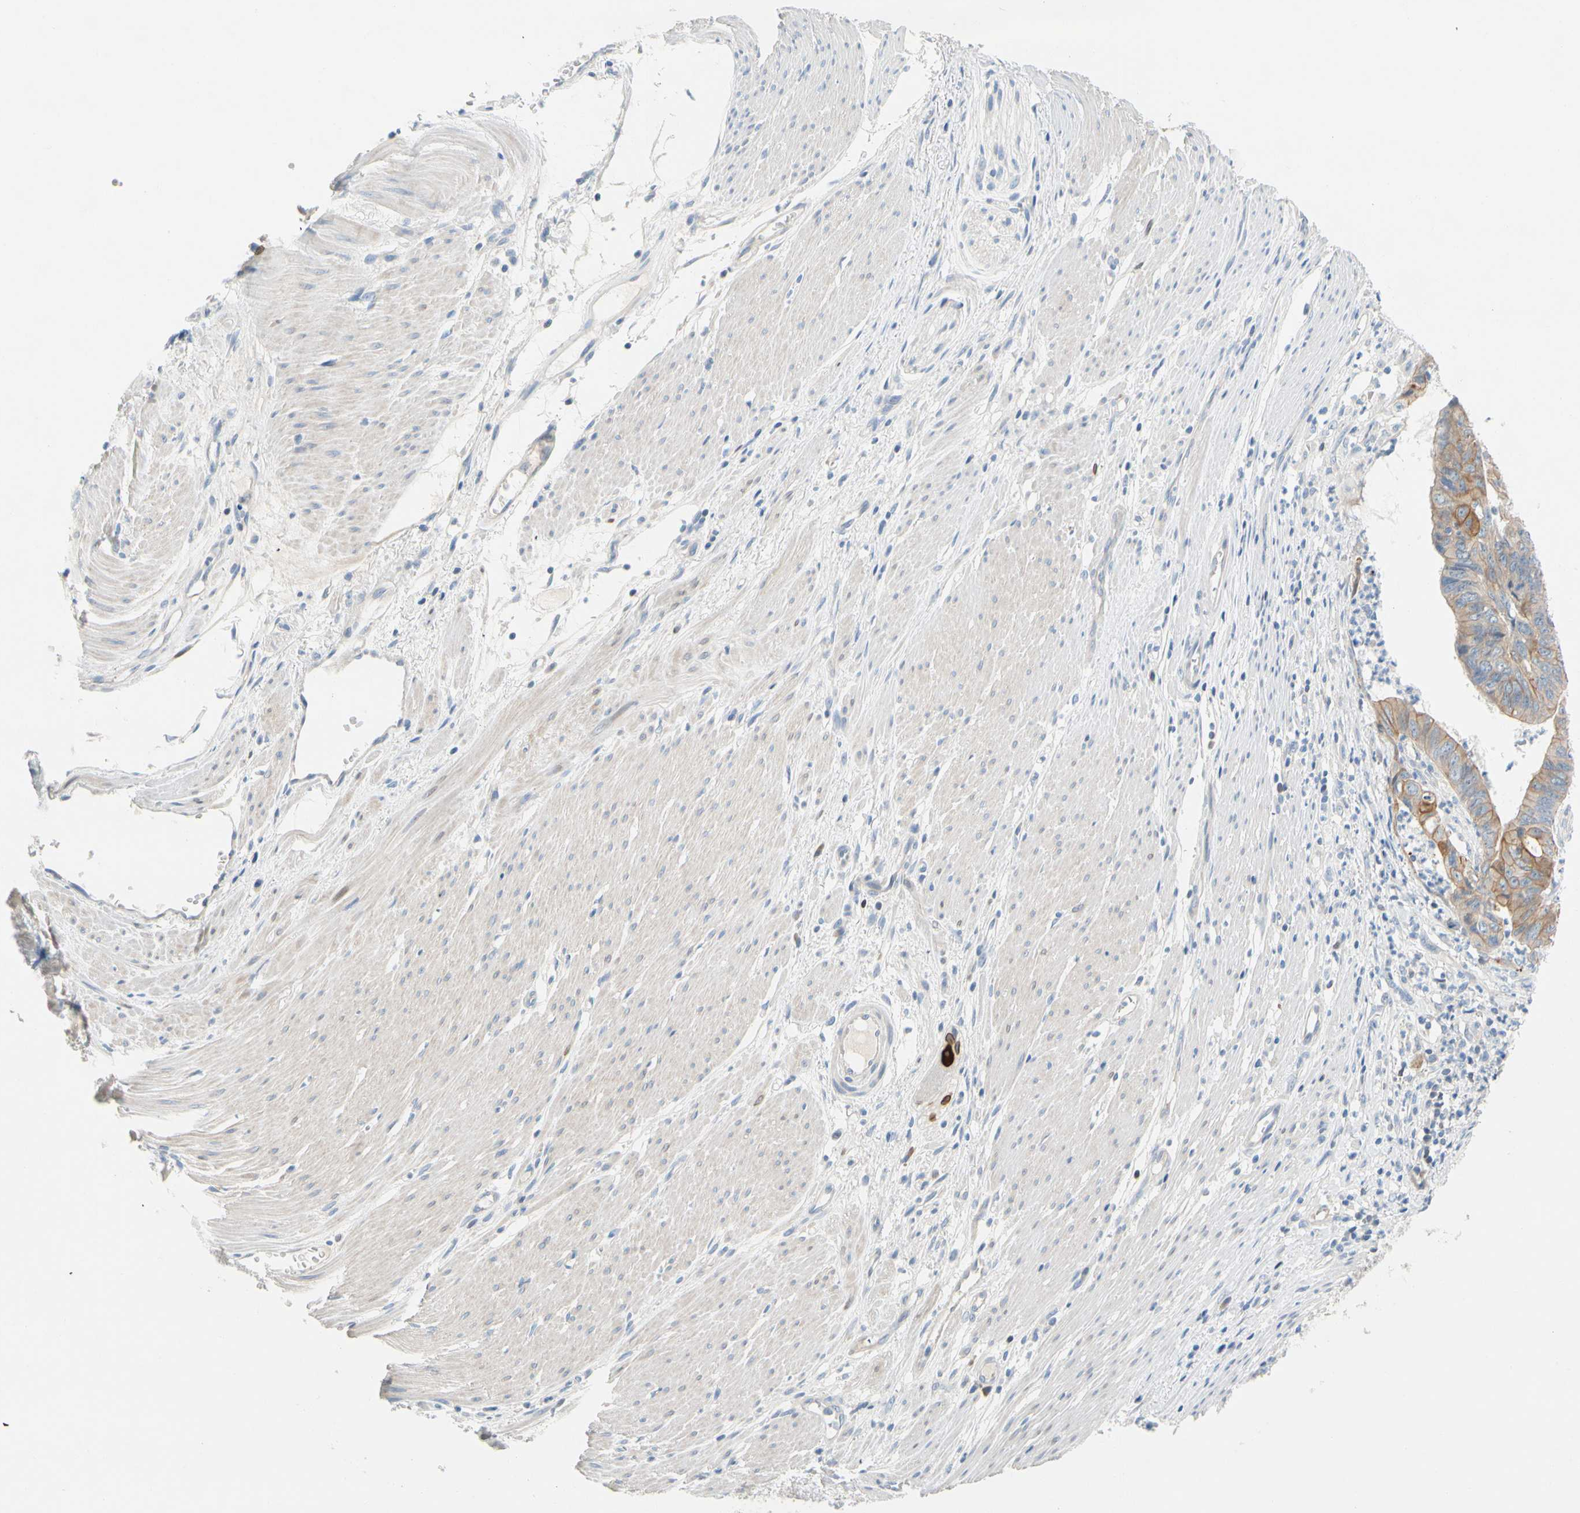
{"staining": {"intensity": "moderate", "quantity": ">75%", "location": "cytoplasmic/membranous"}, "tissue": "stomach cancer", "cell_type": "Tumor cells", "image_type": "cancer", "snomed": [{"axis": "morphology", "description": "Adenocarcinoma, NOS"}, {"axis": "topography", "description": "Stomach, lower"}], "caption": "A medium amount of moderate cytoplasmic/membranous expression is present in approximately >75% of tumor cells in adenocarcinoma (stomach) tissue.", "gene": "ZNF132", "patient": {"sex": "male", "age": 77}}